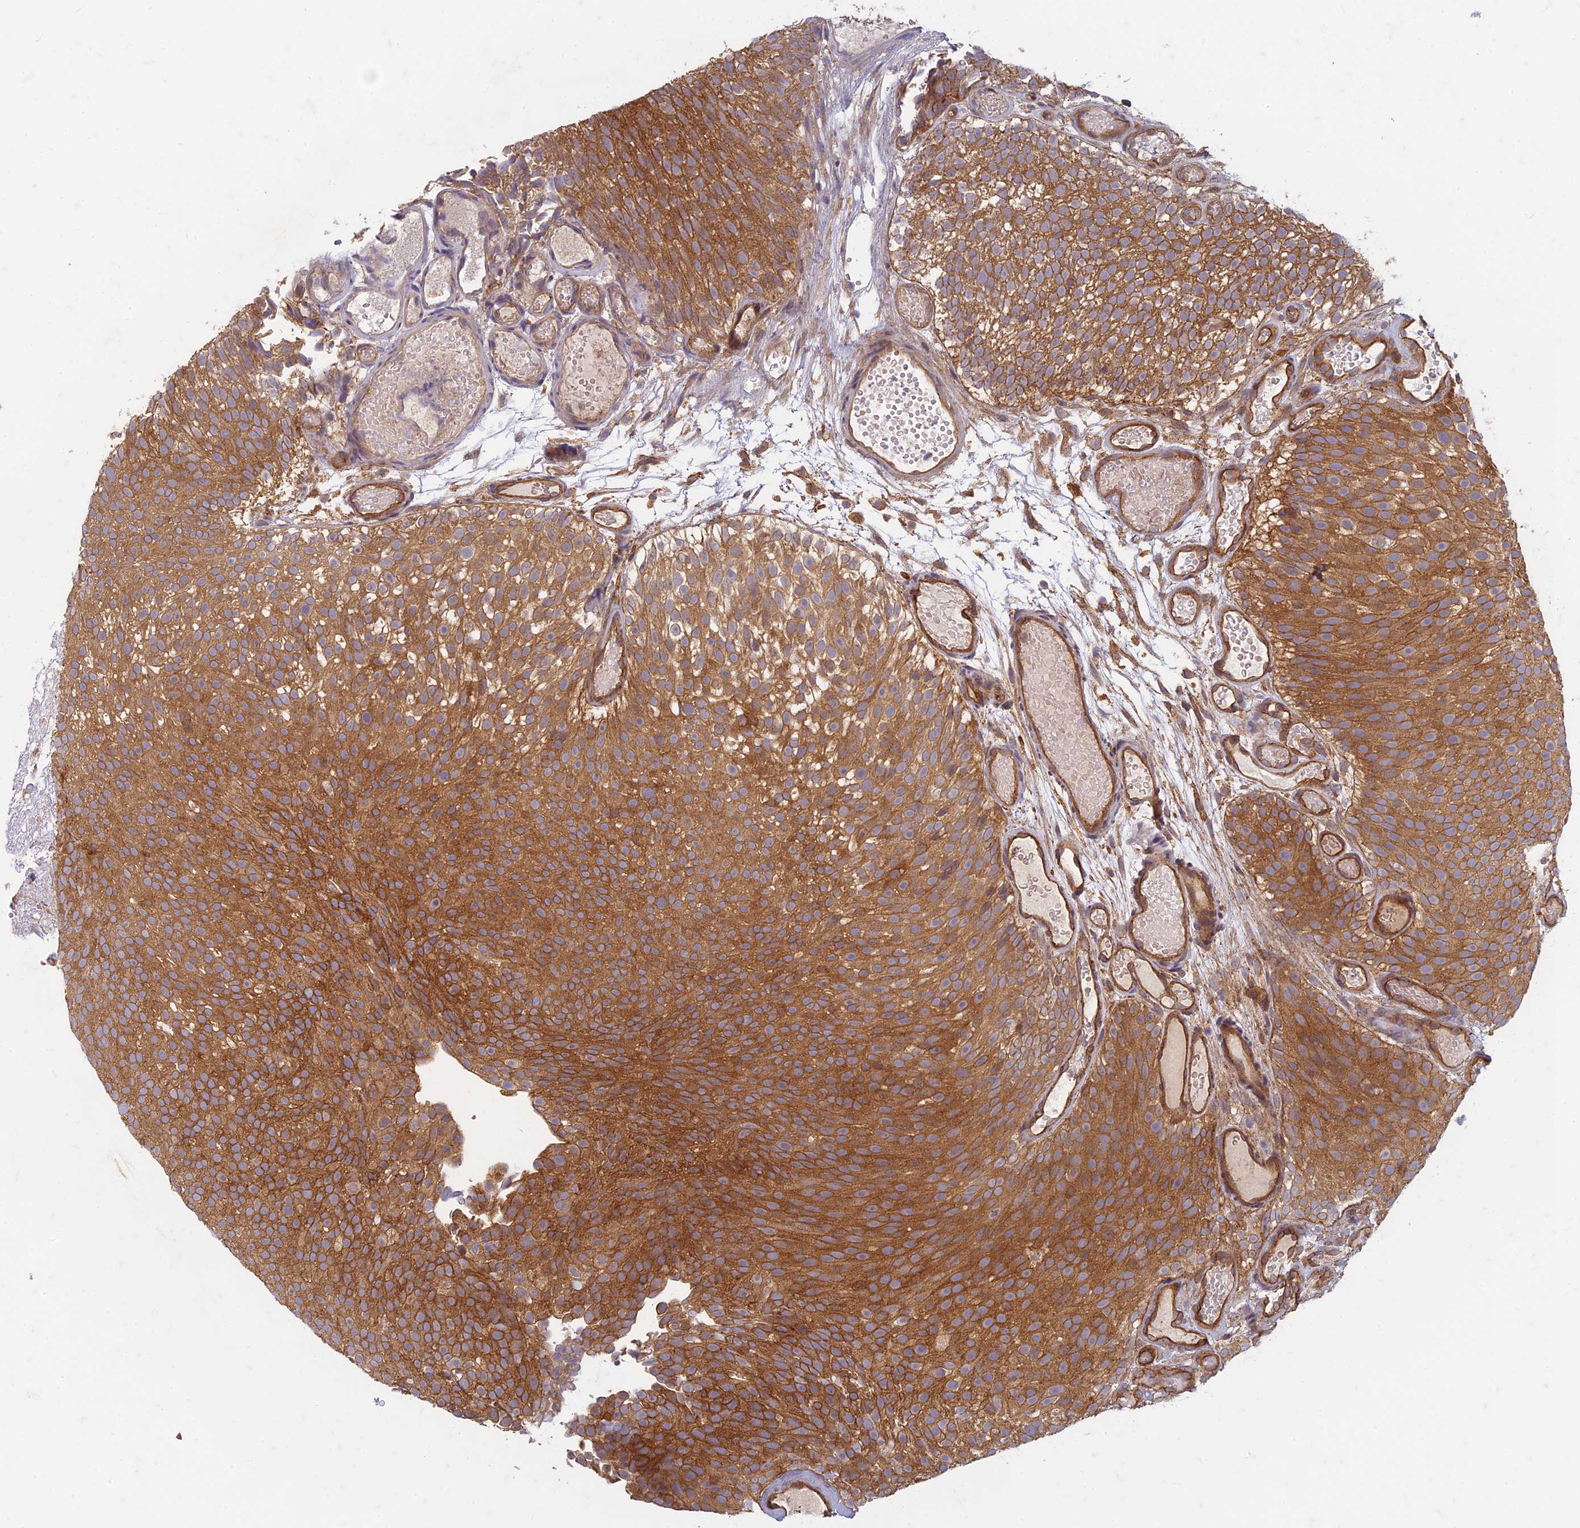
{"staining": {"intensity": "strong", "quantity": ">75%", "location": "cytoplasmic/membranous"}, "tissue": "urothelial cancer", "cell_type": "Tumor cells", "image_type": "cancer", "snomed": [{"axis": "morphology", "description": "Urothelial carcinoma, Low grade"}, {"axis": "topography", "description": "Urinary bladder"}], "caption": "Strong cytoplasmic/membranous staining for a protein is seen in approximately >75% of tumor cells of urothelial cancer using IHC.", "gene": "TCF25", "patient": {"sex": "male", "age": 78}}